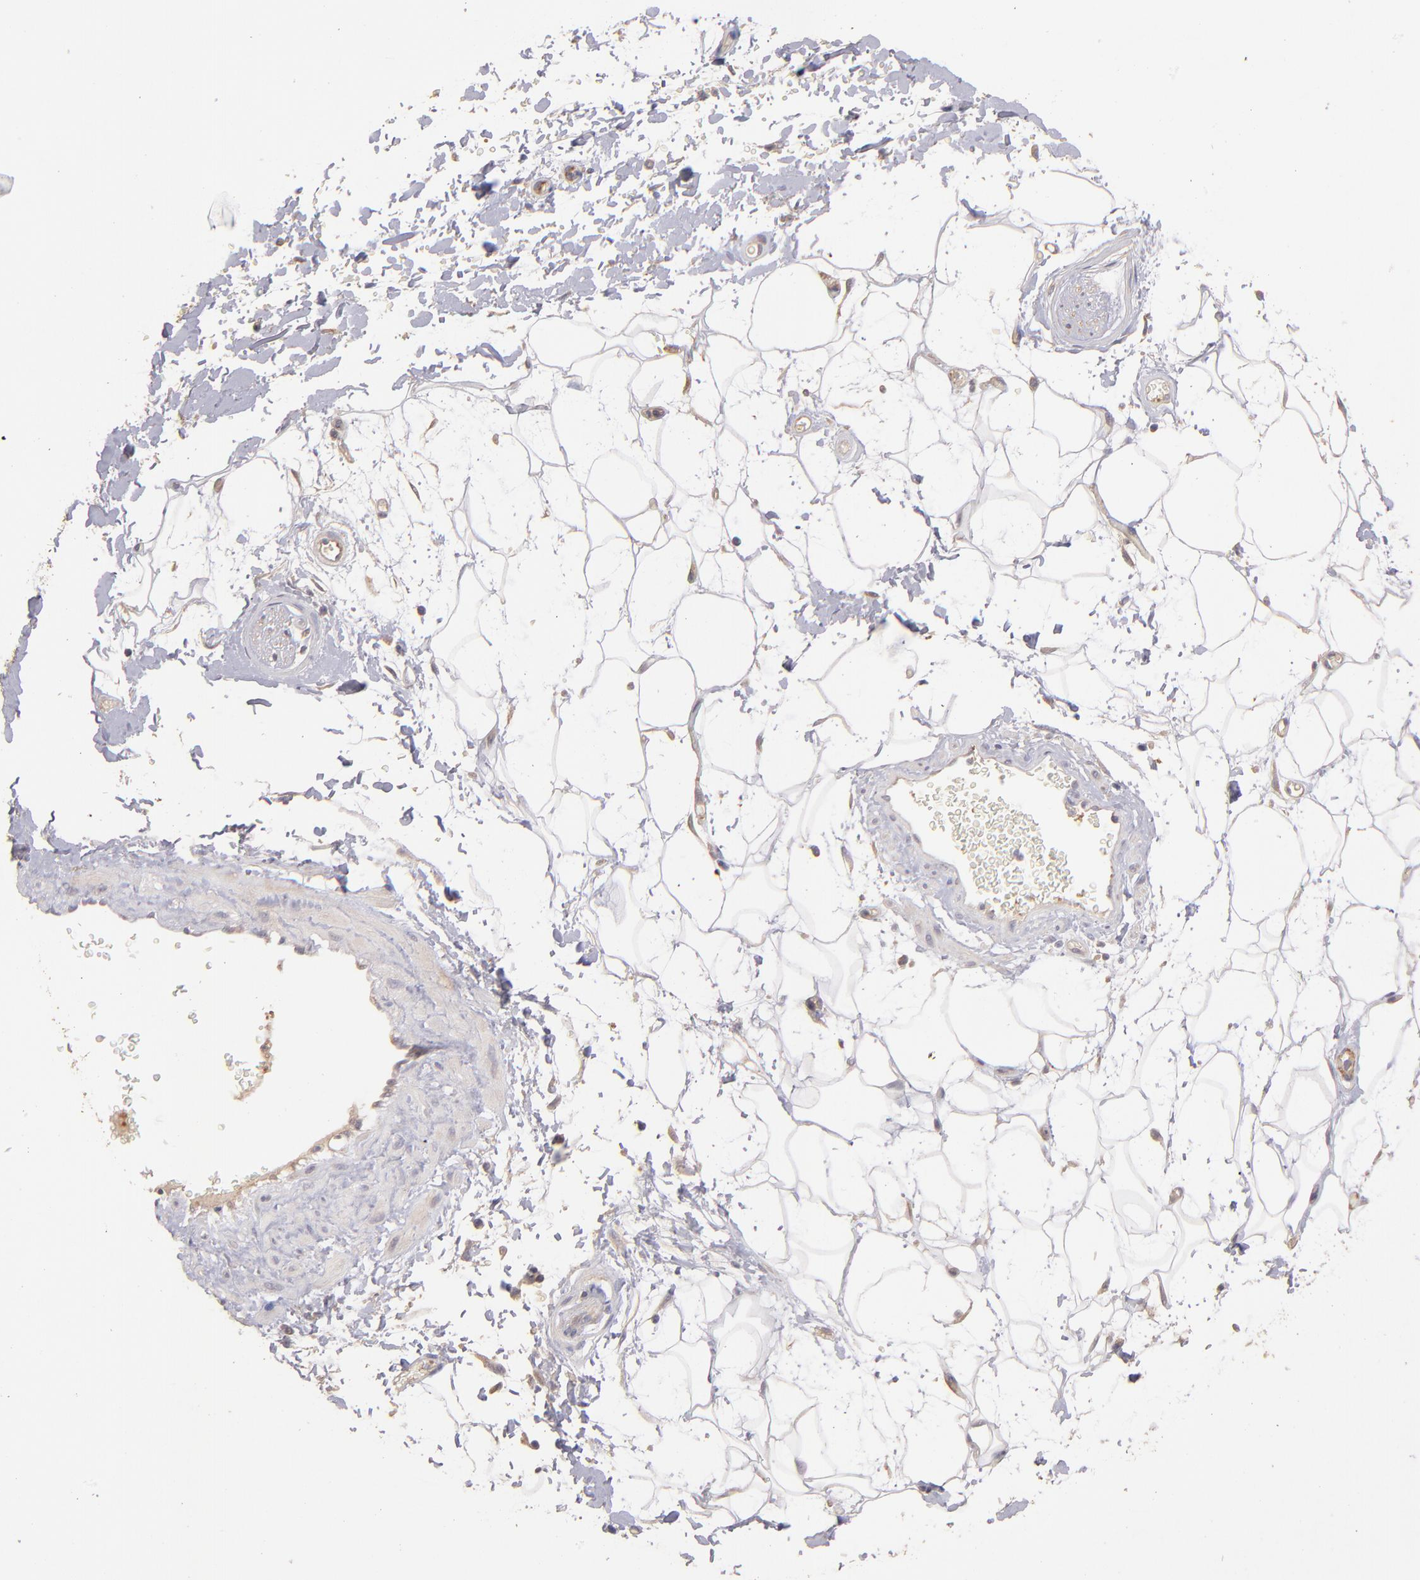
{"staining": {"intensity": "moderate", "quantity": "25%-75%", "location": "cytoplasmic/membranous"}, "tissue": "adipose tissue", "cell_type": "Adipocytes", "image_type": "normal", "snomed": [{"axis": "morphology", "description": "Normal tissue, NOS"}, {"axis": "topography", "description": "Soft tissue"}], "caption": "DAB (3,3'-diaminobenzidine) immunohistochemical staining of unremarkable human adipose tissue reveals moderate cytoplasmic/membranous protein expression in about 25%-75% of adipocytes.", "gene": "GNAZ", "patient": {"sex": "male", "age": 72}}